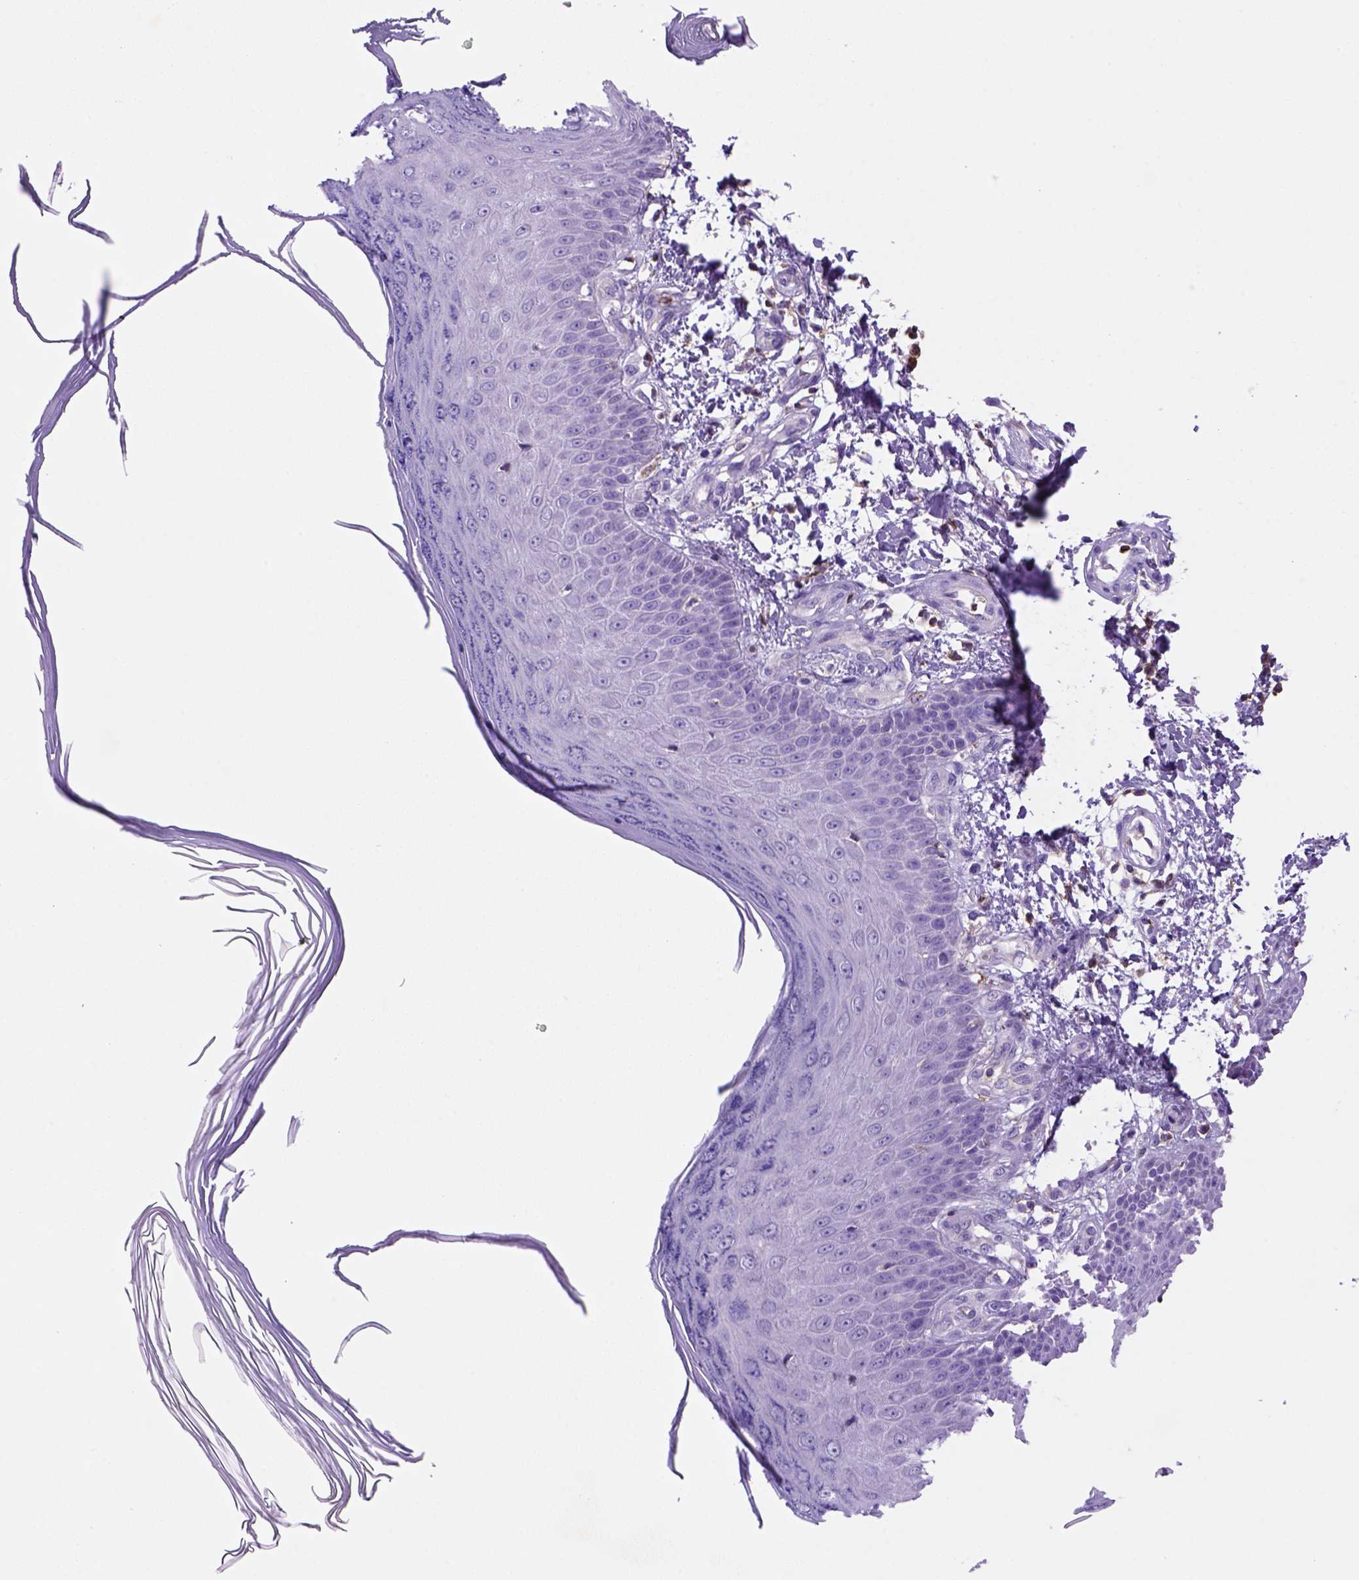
{"staining": {"intensity": "negative", "quantity": "none", "location": "none"}, "tissue": "skin", "cell_type": "Fibroblasts", "image_type": "normal", "snomed": [{"axis": "morphology", "description": "Normal tissue, NOS"}, {"axis": "topography", "description": "Skin"}], "caption": "Immunohistochemistry (IHC) of normal human skin demonstrates no staining in fibroblasts. Brightfield microscopy of immunohistochemistry (IHC) stained with DAB (brown) and hematoxylin (blue), captured at high magnification.", "gene": "INPP5D", "patient": {"sex": "female", "age": 62}}